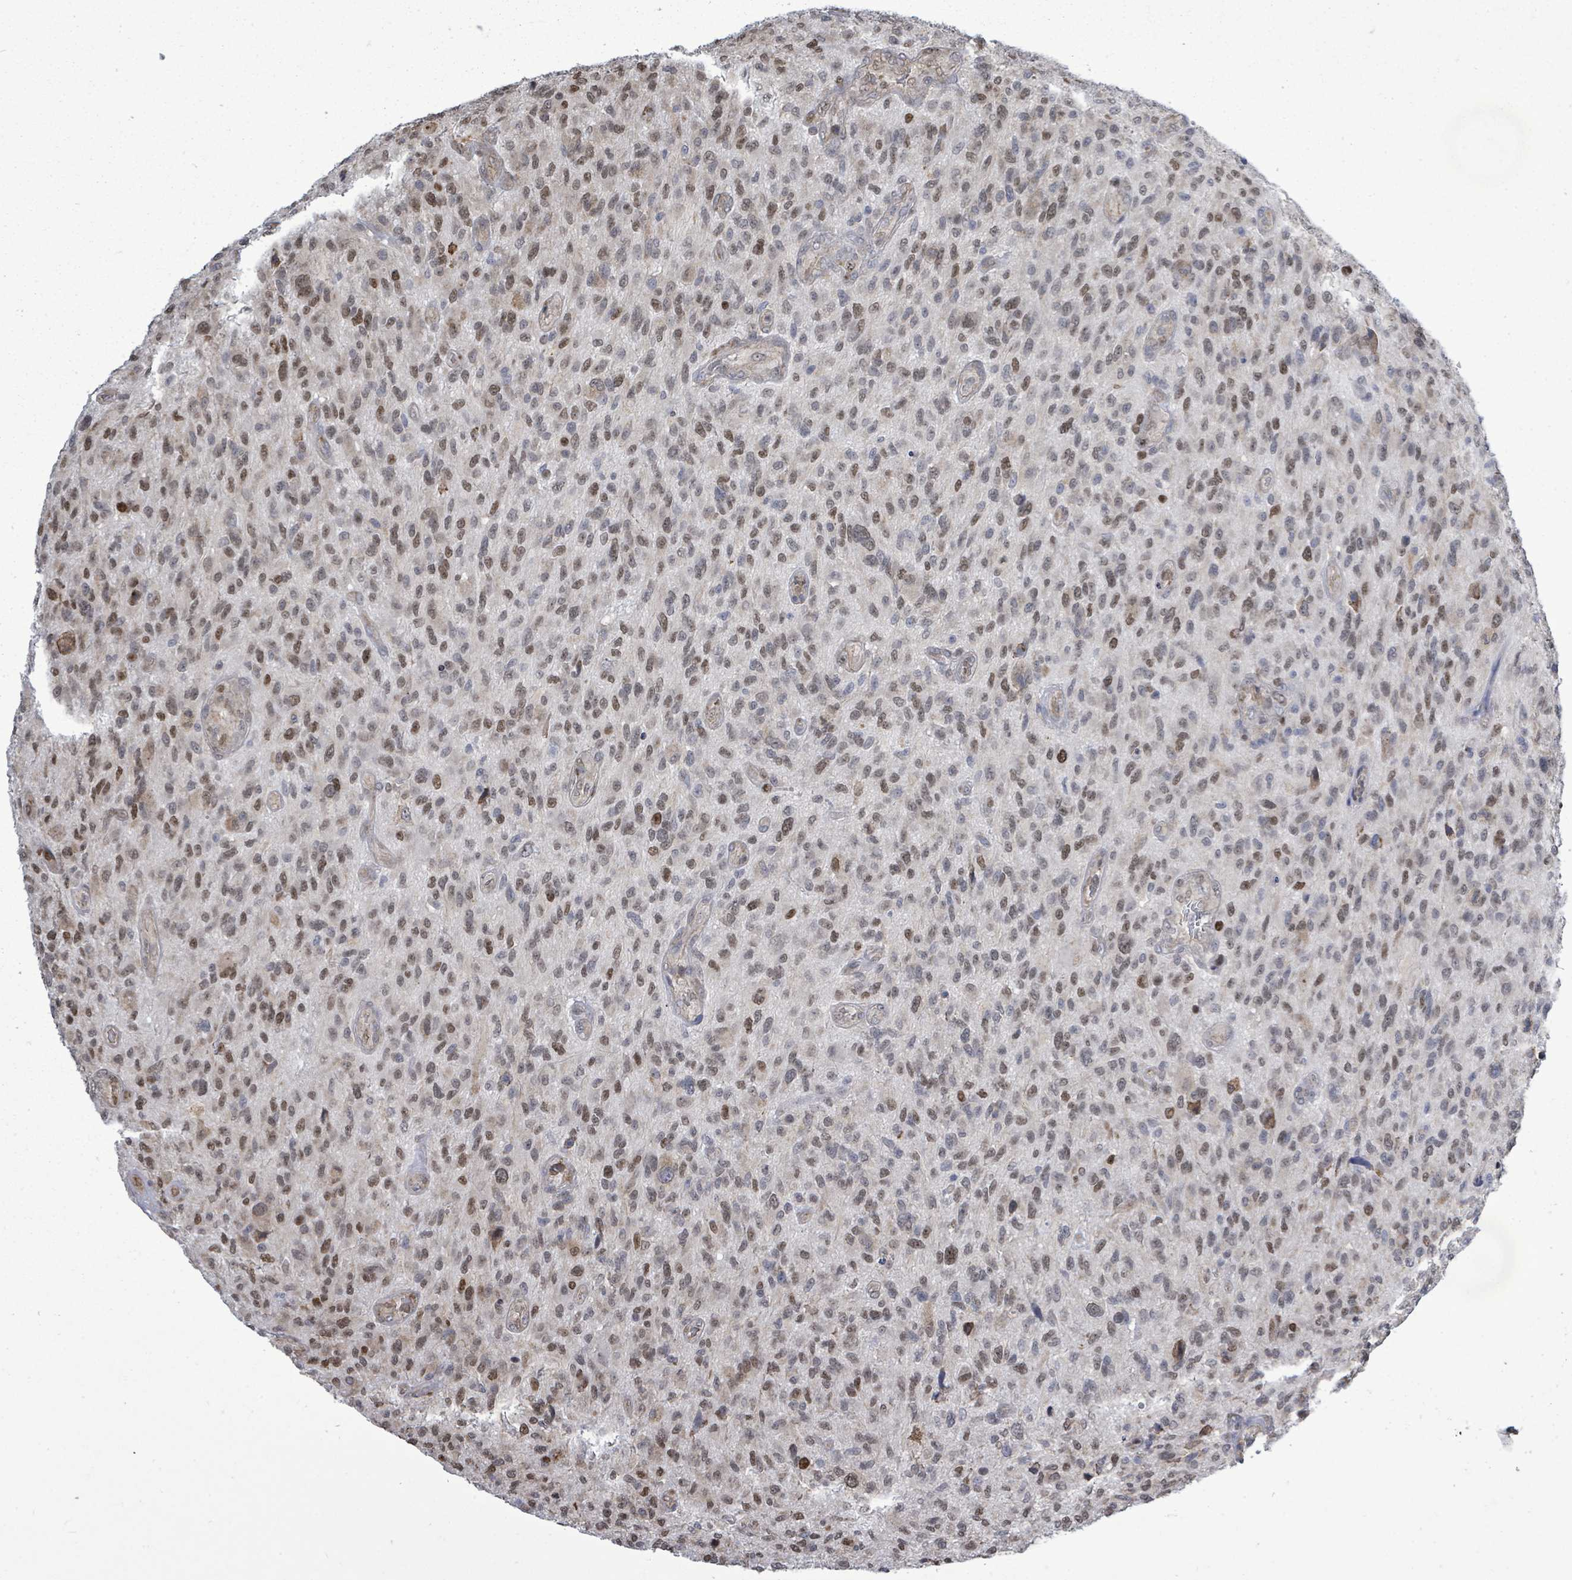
{"staining": {"intensity": "moderate", "quantity": "25%-75%", "location": "nuclear"}, "tissue": "glioma", "cell_type": "Tumor cells", "image_type": "cancer", "snomed": [{"axis": "morphology", "description": "Glioma, malignant, High grade"}, {"axis": "topography", "description": "Brain"}], "caption": "The micrograph demonstrates immunohistochemical staining of malignant glioma (high-grade). There is moderate nuclear staining is seen in about 25%-75% of tumor cells.", "gene": "PAPSS1", "patient": {"sex": "male", "age": 47}}